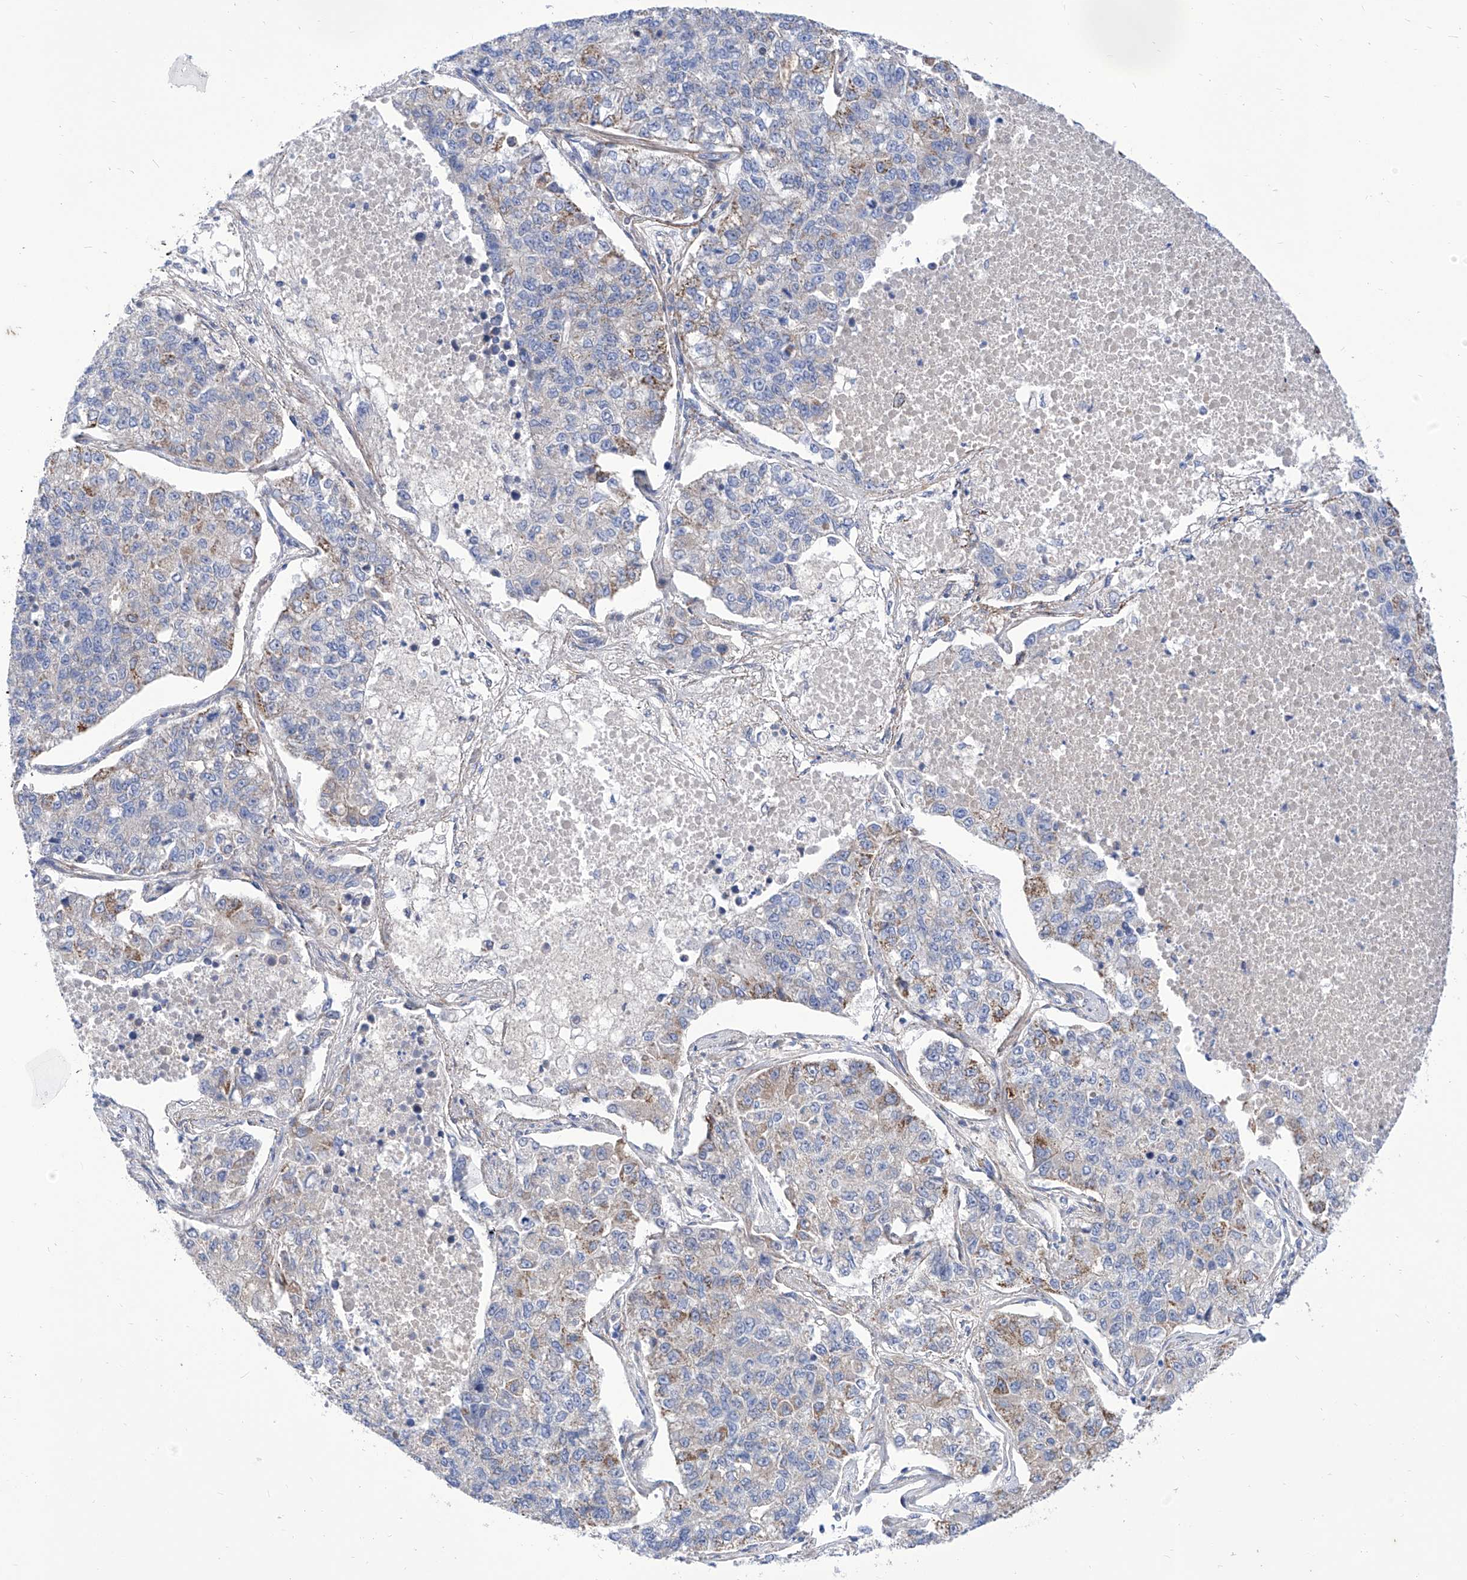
{"staining": {"intensity": "moderate", "quantity": "<25%", "location": "cytoplasmic/membranous"}, "tissue": "lung cancer", "cell_type": "Tumor cells", "image_type": "cancer", "snomed": [{"axis": "morphology", "description": "Adenocarcinoma, NOS"}, {"axis": "topography", "description": "Lung"}], "caption": "This photomicrograph shows lung cancer stained with immunohistochemistry to label a protein in brown. The cytoplasmic/membranous of tumor cells show moderate positivity for the protein. Nuclei are counter-stained blue.", "gene": "SRBD1", "patient": {"sex": "male", "age": 49}}